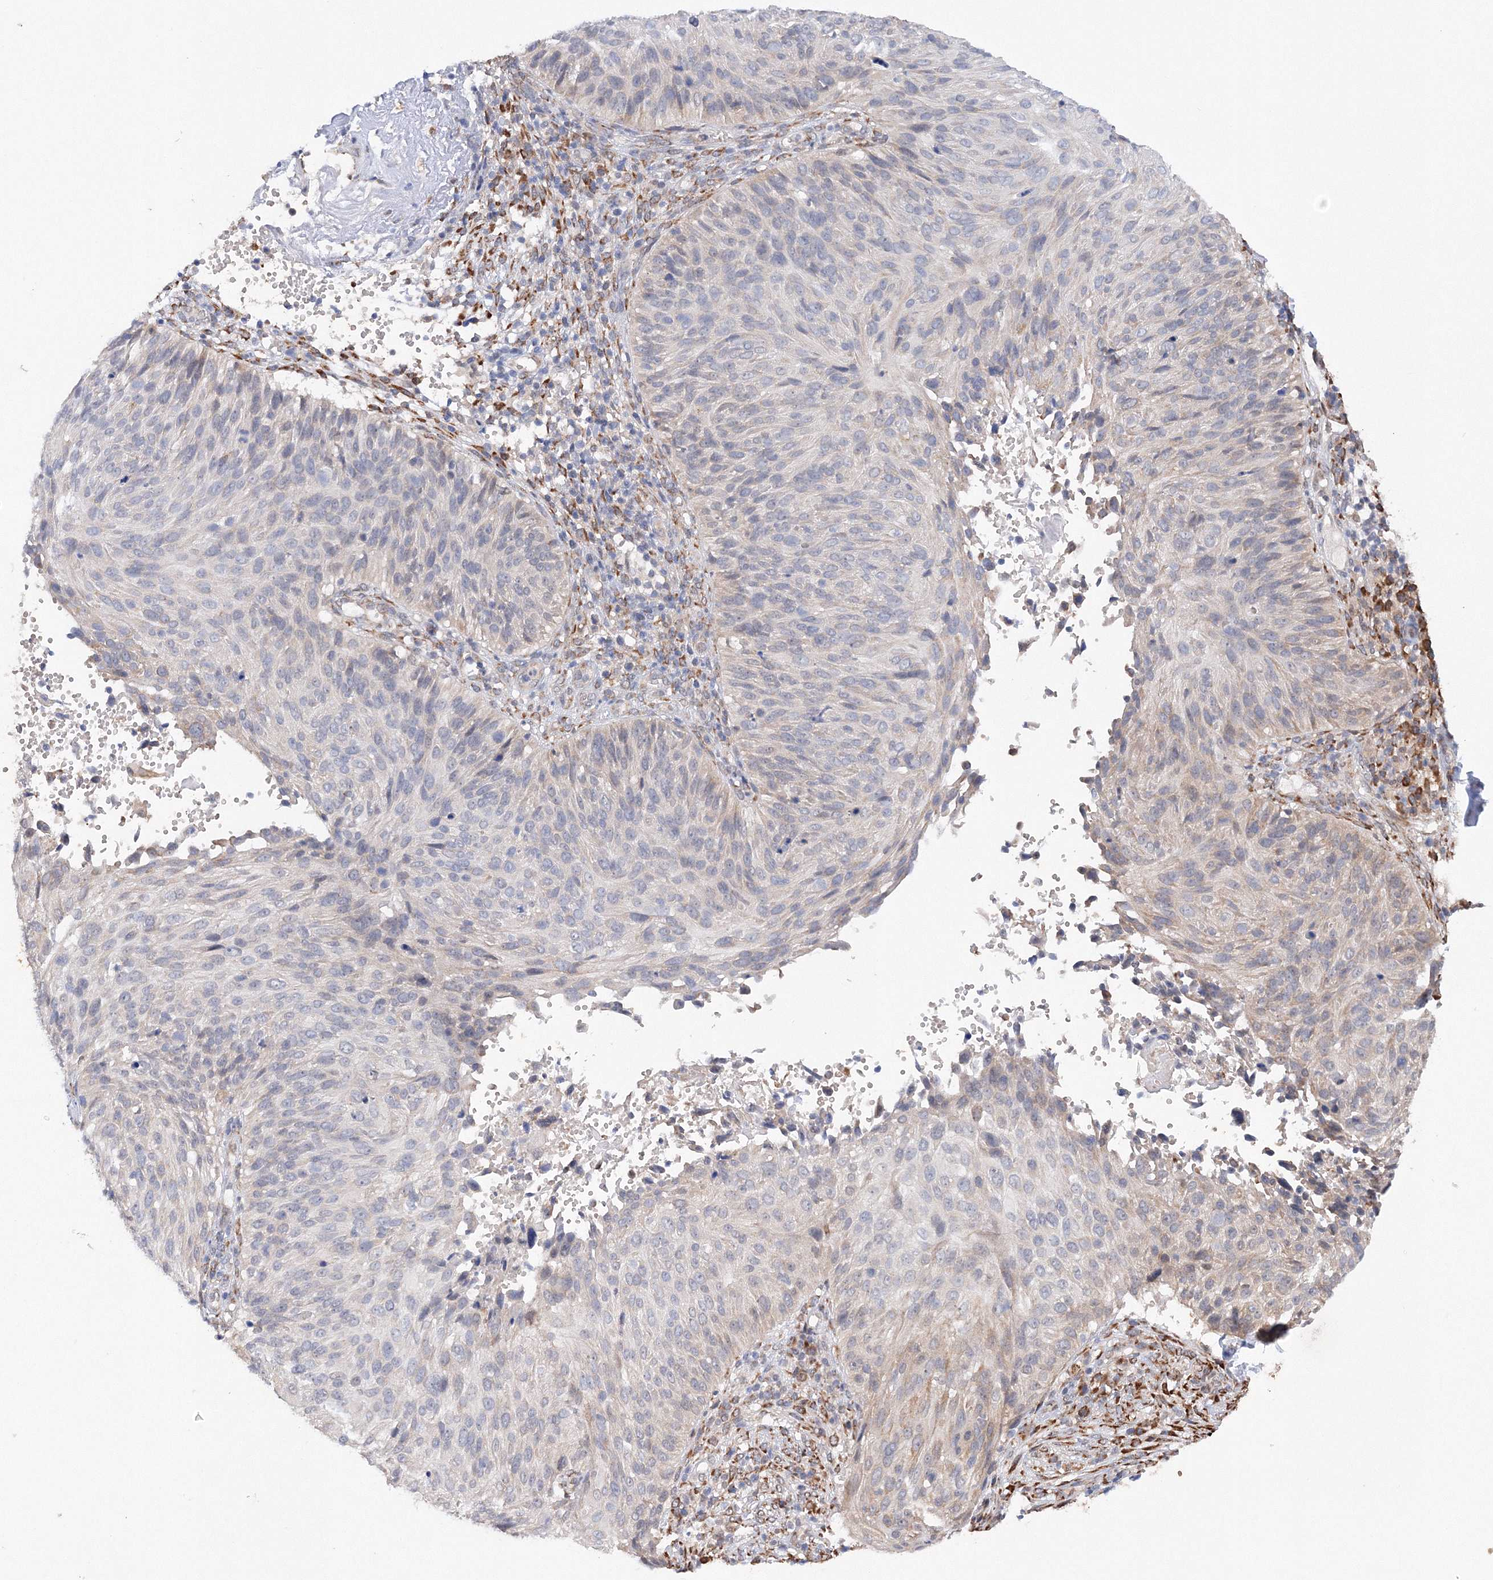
{"staining": {"intensity": "weak", "quantity": "<25%", "location": "cytoplasmic/membranous"}, "tissue": "cervical cancer", "cell_type": "Tumor cells", "image_type": "cancer", "snomed": [{"axis": "morphology", "description": "Squamous cell carcinoma, NOS"}, {"axis": "topography", "description": "Cervix"}], "caption": "Immunohistochemistry (IHC) photomicrograph of human cervical cancer (squamous cell carcinoma) stained for a protein (brown), which shows no positivity in tumor cells.", "gene": "DIS3L2", "patient": {"sex": "female", "age": 74}}